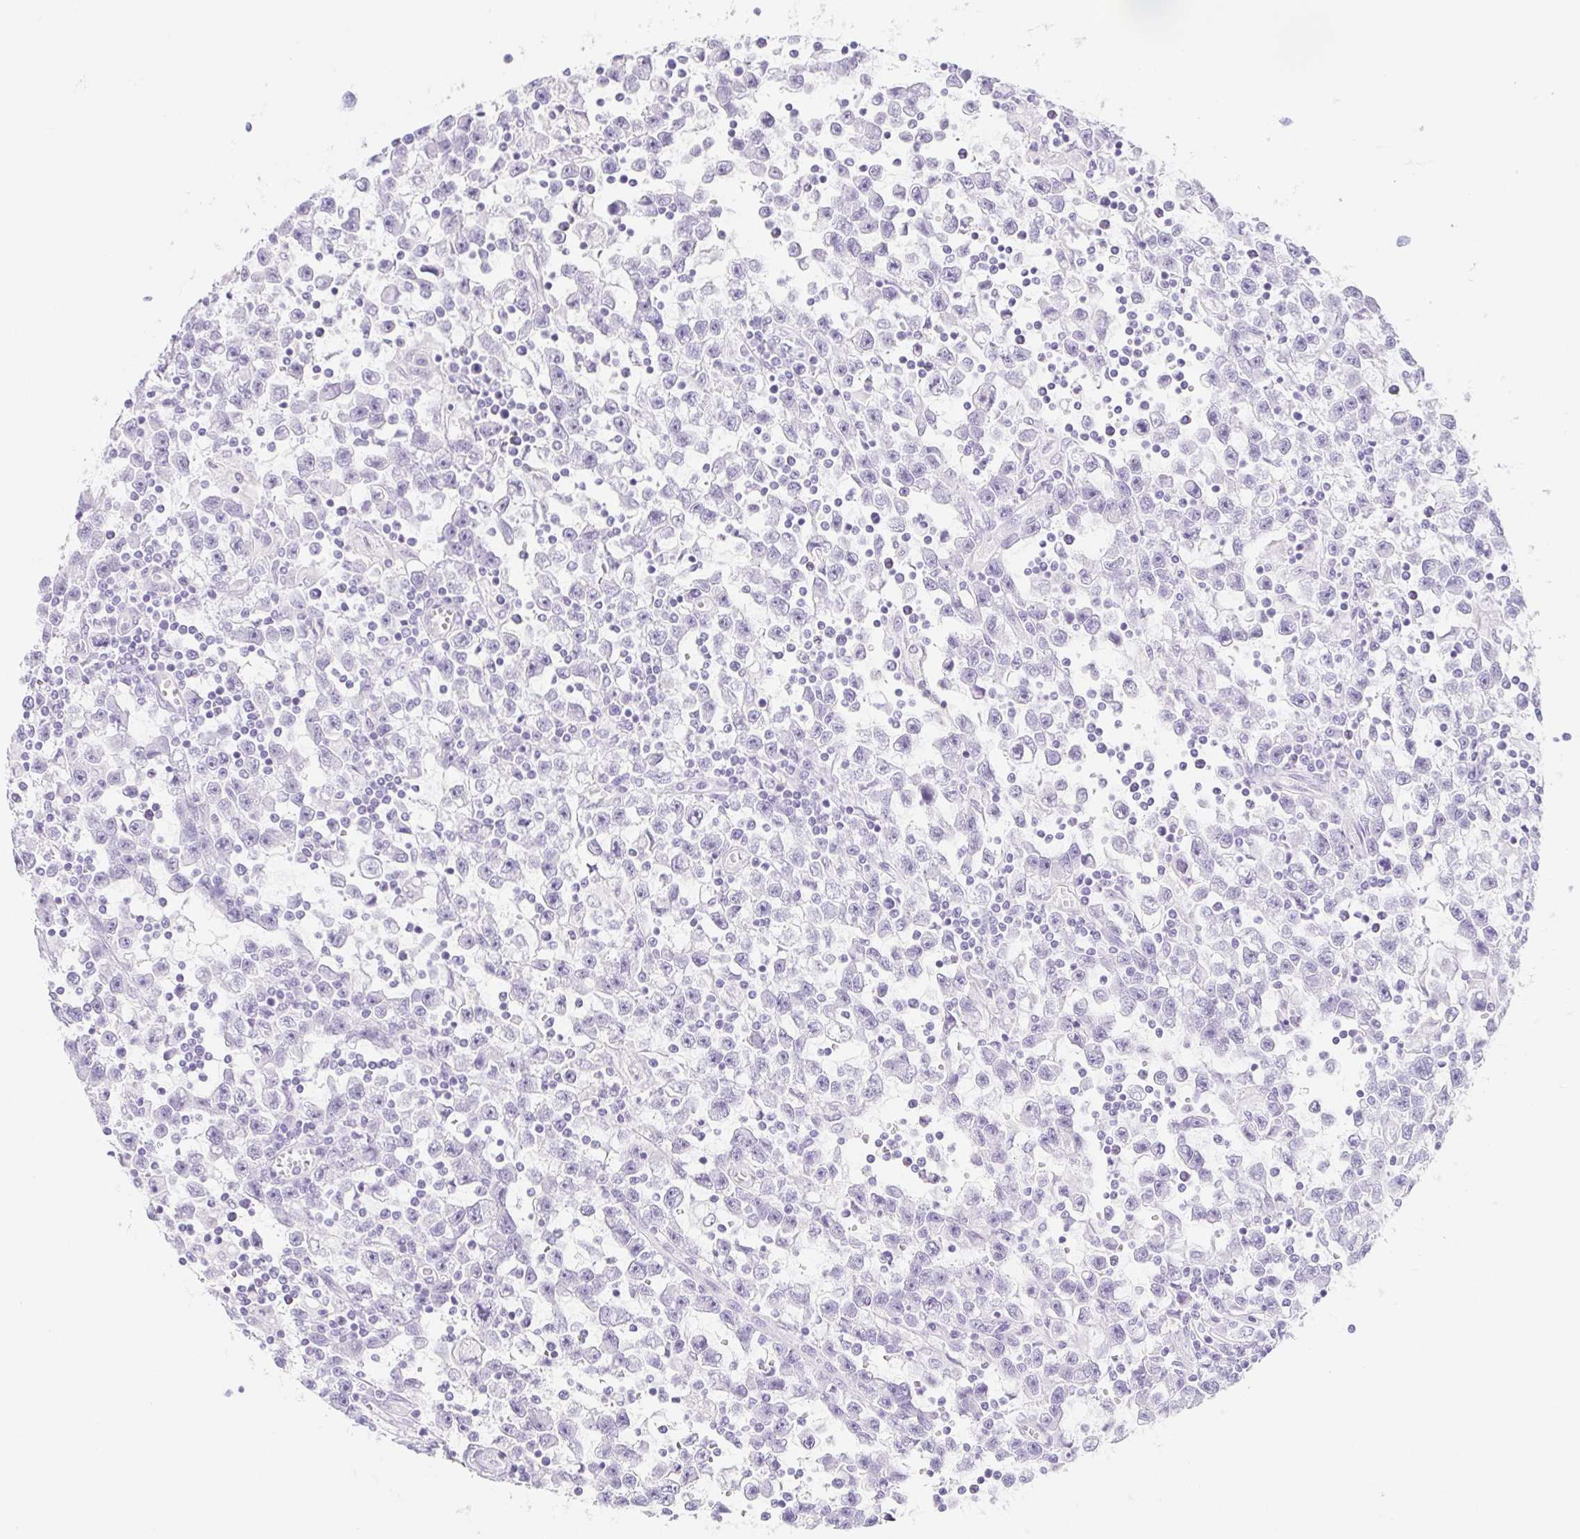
{"staining": {"intensity": "negative", "quantity": "none", "location": "none"}, "tissue": "testis cancer", "cell_type": "Tumor cells", "image_type": "cancer", "snomed": [{"axis": "morphology", "description": "Seminoma, NOS"}, {"axis": "topography", "description": "Testis"}], "caption": "There is no significant expression in tumor cells of testis cancer (seminoma).", "gene": "CYP21A2", "patient": {"sex": "male", "age": 31}}